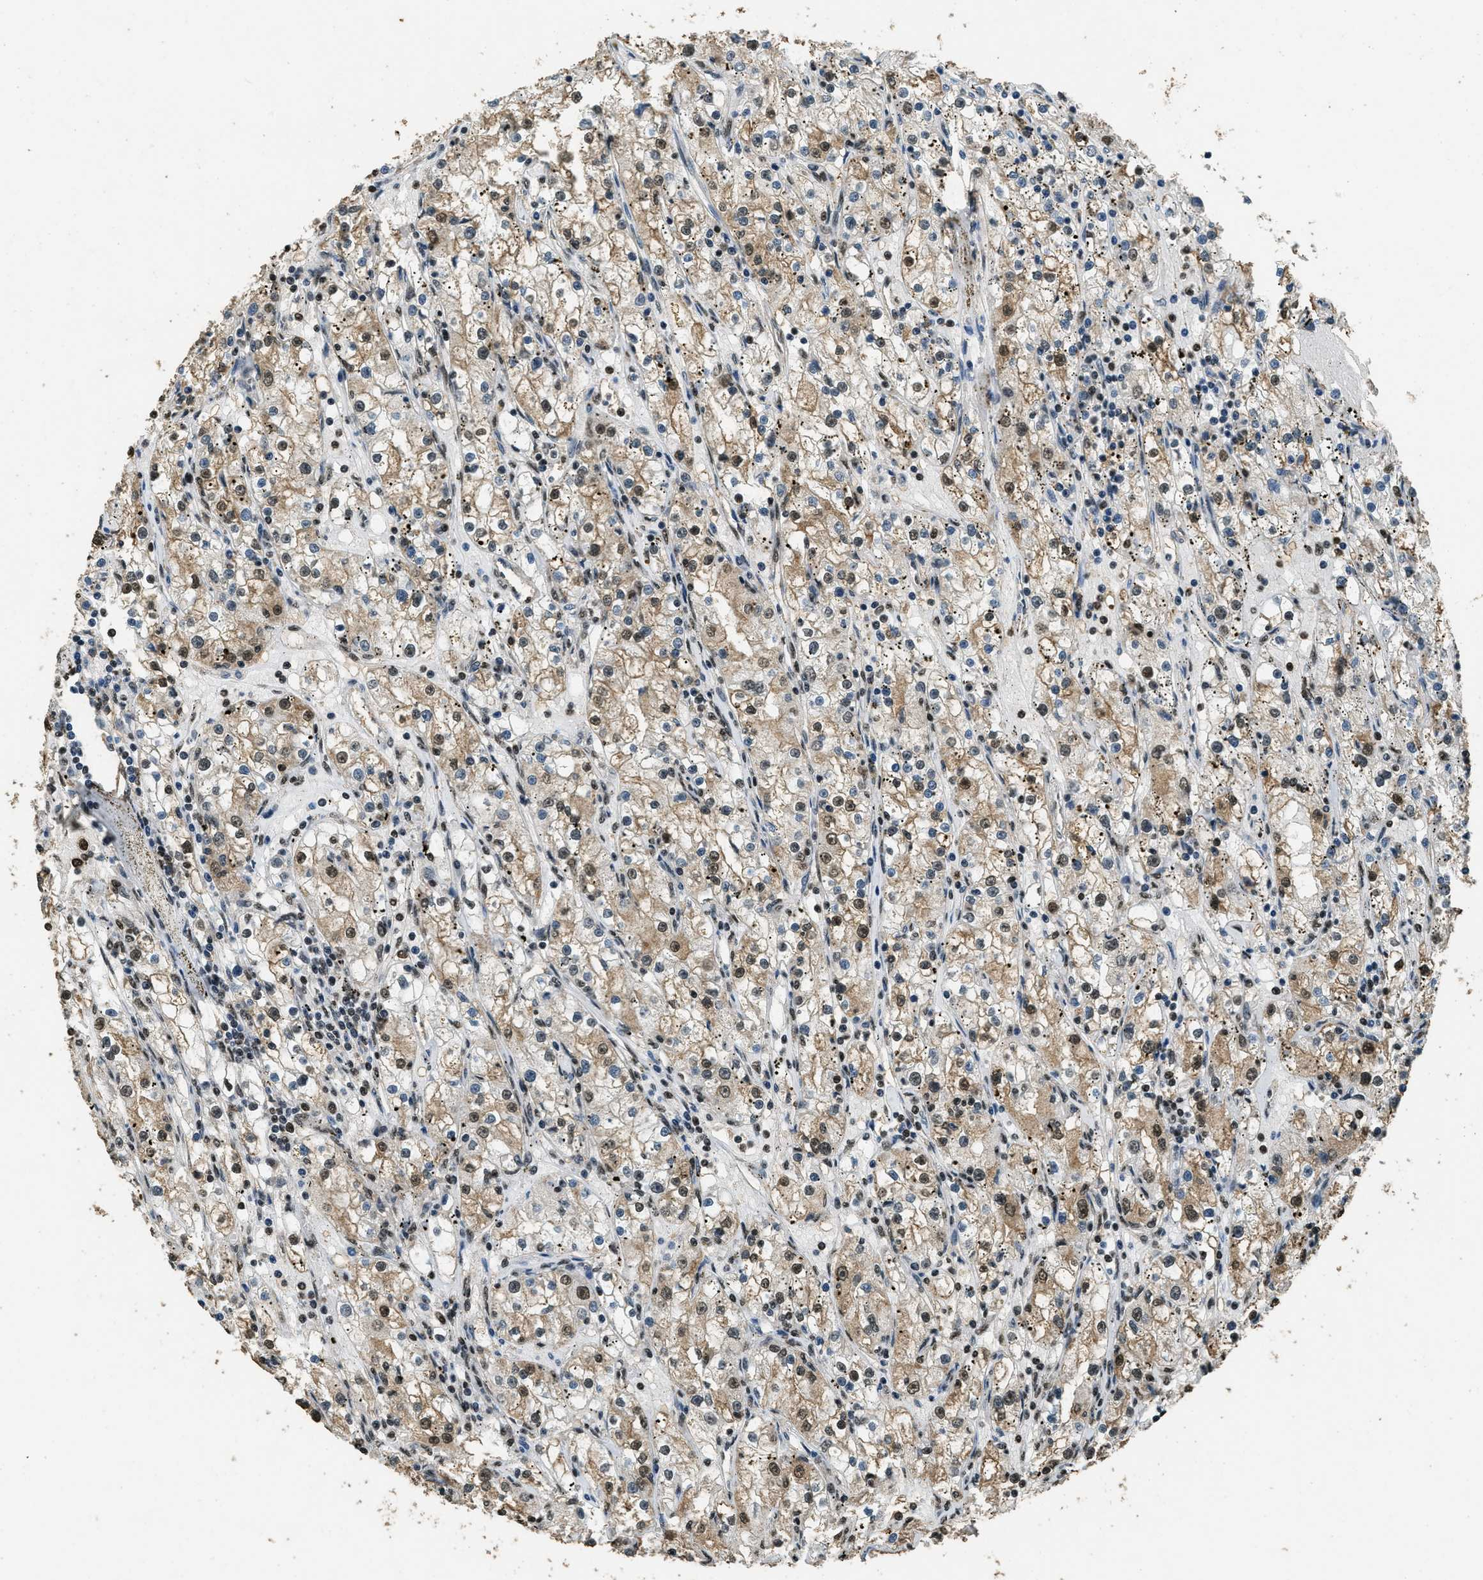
{"staining": {"intensity": "moderate", "quantity": "25%-75%", "location": "cytoplasmic/membranous,nuclear"}, "tissue": "renal cancer", "cell_type": "Tumor cells", "image_type": "cancer", "snomed": [{"axis": "morphology", "description": "Adenocarcinoma, NOS"}, {"axis": "topography", "description": "Kidney"}], "caption": "Human adenocarcinoma (renal) stained with a protein marker demonstrates moderate staining in tumor cells.", "gene": "MYB", "patient": {"sex": "male", "age": 56}}